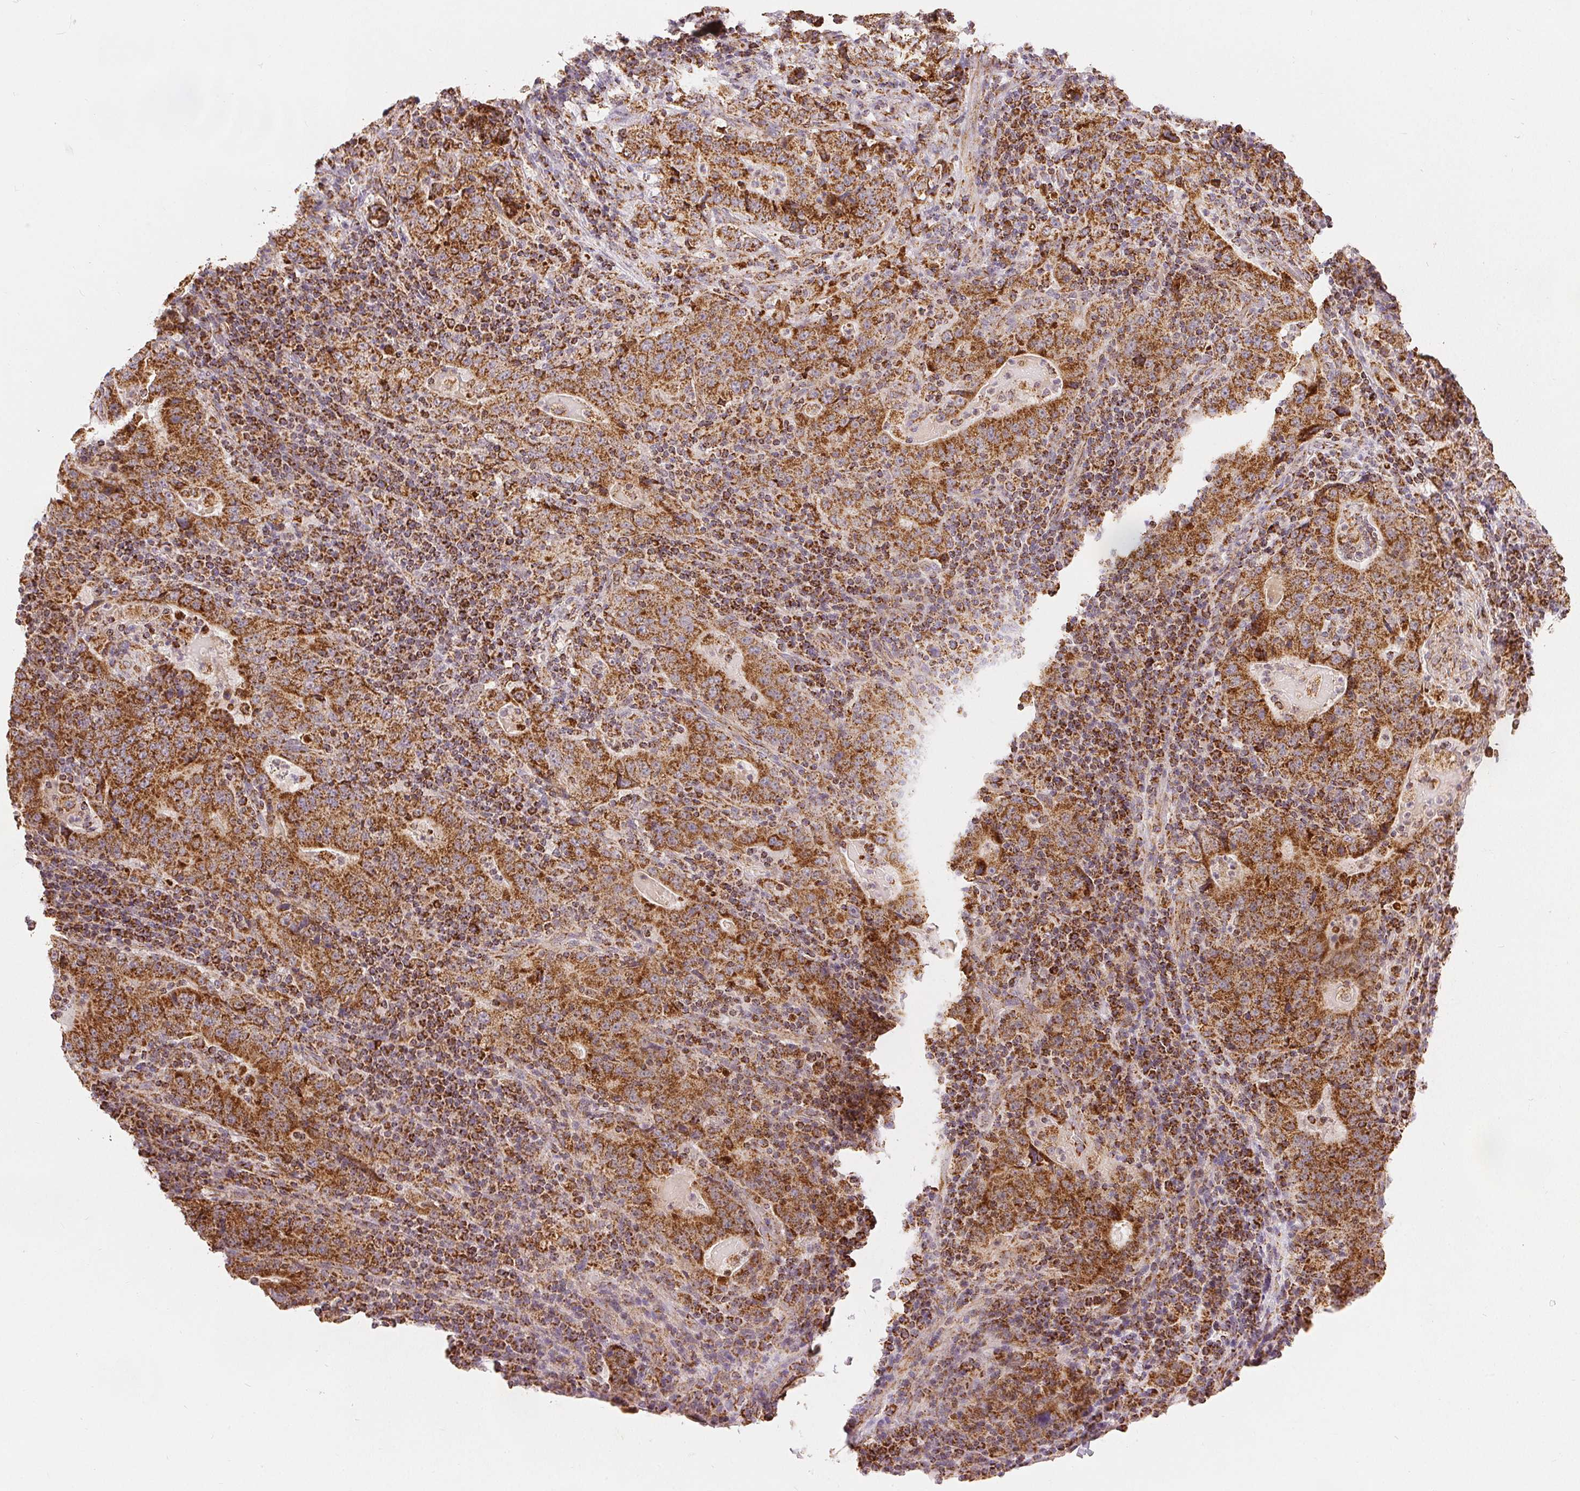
{"staining": {"intensity": "strong", "quantity": ">75%", "location": "cytoplasmic/membranous"}, "tissue": "stomach cancer", "cell_type": "Tumor cells", "image_type": "cancer", "snomed": [{"axis": "morphology", "description": "Normal tissue, NOS"}, {"axis": "morphology", "description": "Adenocarcinoma, NOS"}, {"axis": "topography", "description": "Stomach, upper"}, {"axis": "topography", "description": "Stomach"}], "caption": "Stomach adenocarcinoma stained with DAB immunohistochemistry shows high levels of strong cytoplasmic/membranous staining in about >75% of tumor cells. Using DAB (3,3'-diaminobenzidine) (brown) and hematoxylin (blue) stains, captured at high magnification using brightfield microscopy.", "gene": "SDHB", "patient": {"sex": "male", "age": 59}}